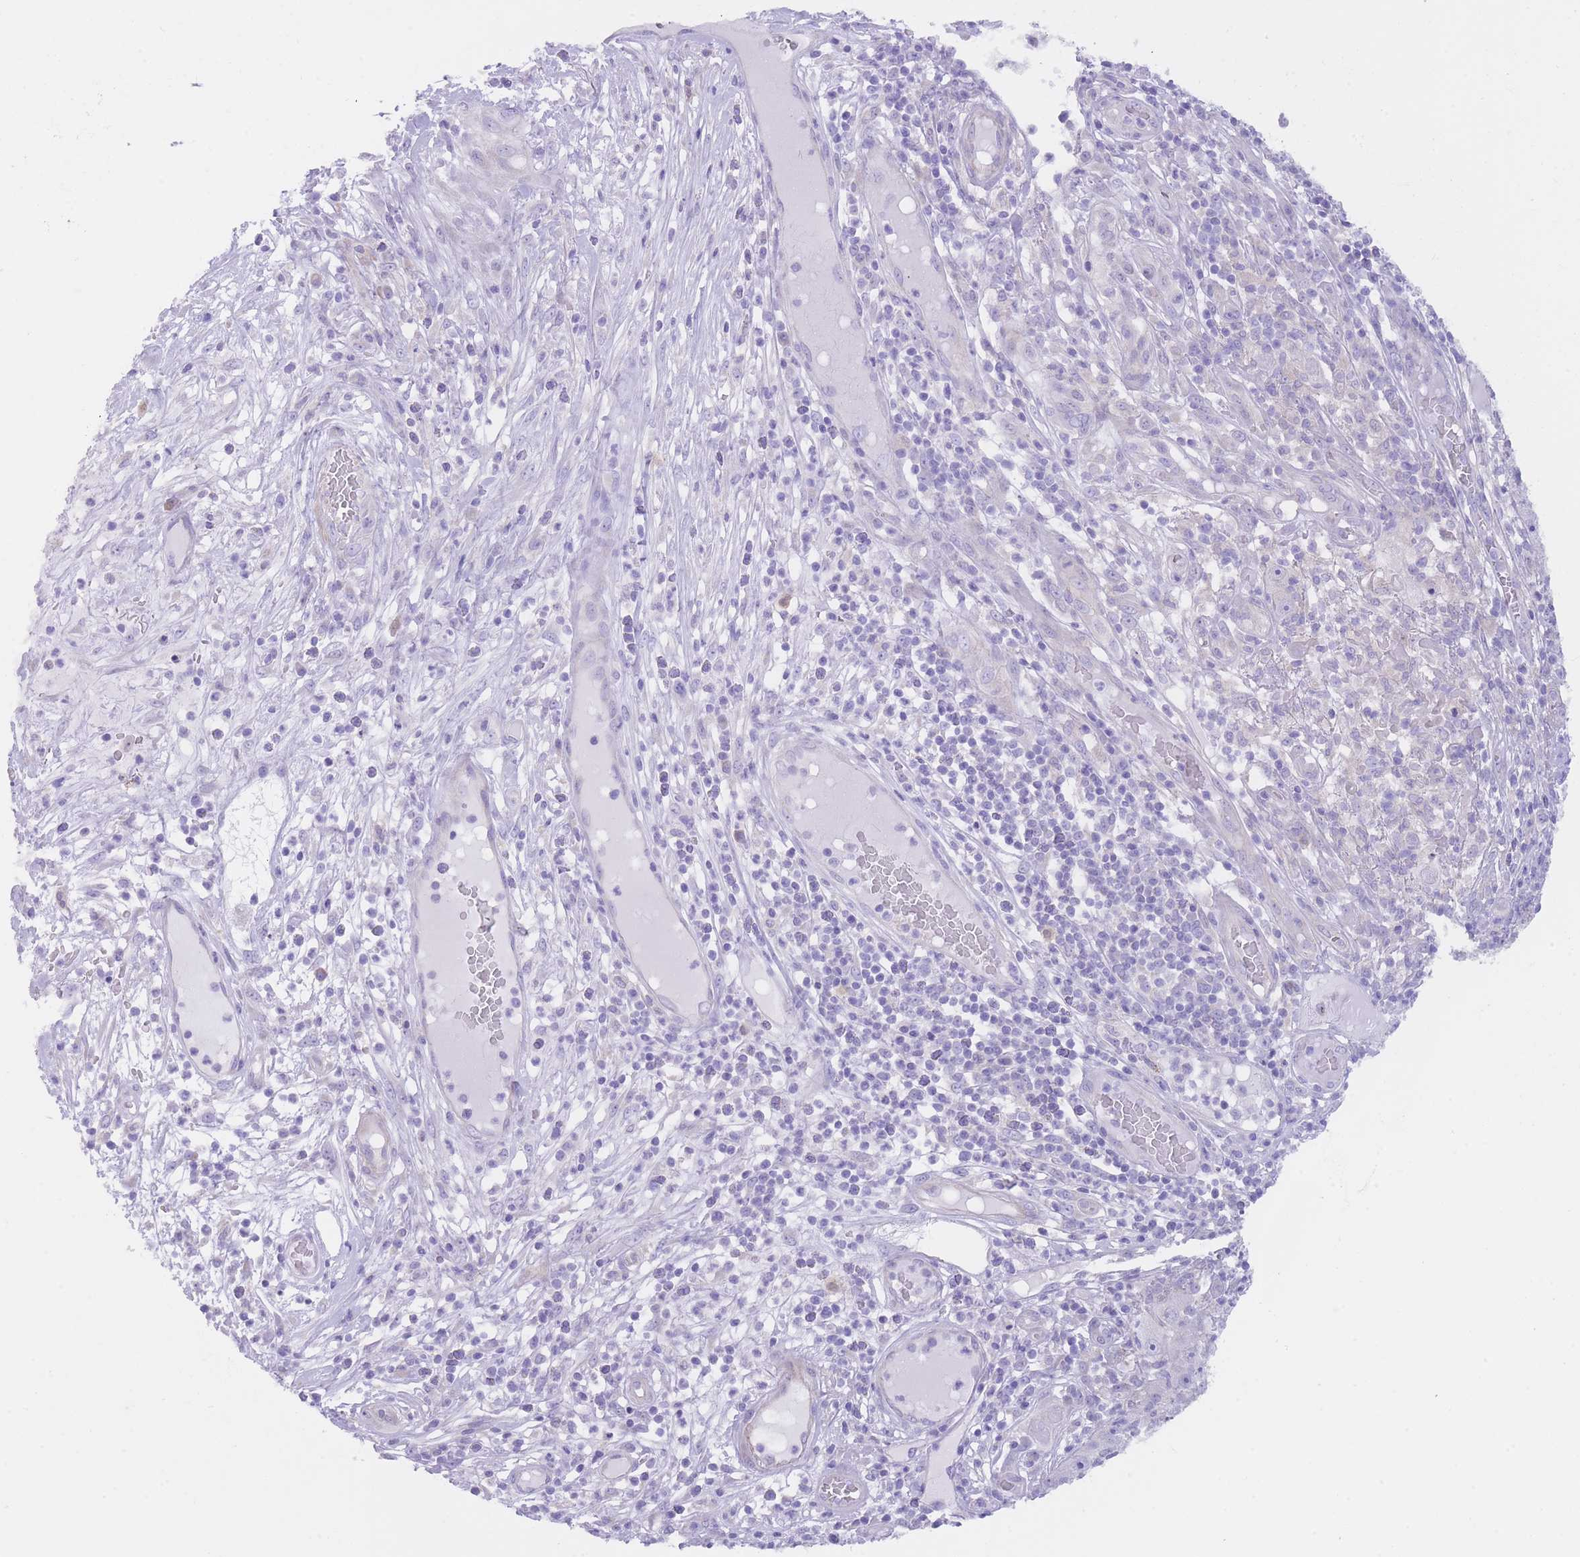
{"staining": {"intensity": "negative", "quantity": "none", "location": "none"}, "tissue": "skin cancer", "cell_type": "Tumor cells", "image_type": "cancer", "snomed": [{"axis": "morphology", "description": "Squamous cell carcinoma, NOS"}, {"axis": "topography", "description": "Skin"}], "caption": "Immunohistochemical staining of skin cancer (squamous cell carcinoma) shows no significant staining in tumor cells. (DAB immunohistochemistry, high magnification).", "gene": "QTRT1", "patient": {"sex": "female", "age": 87}}